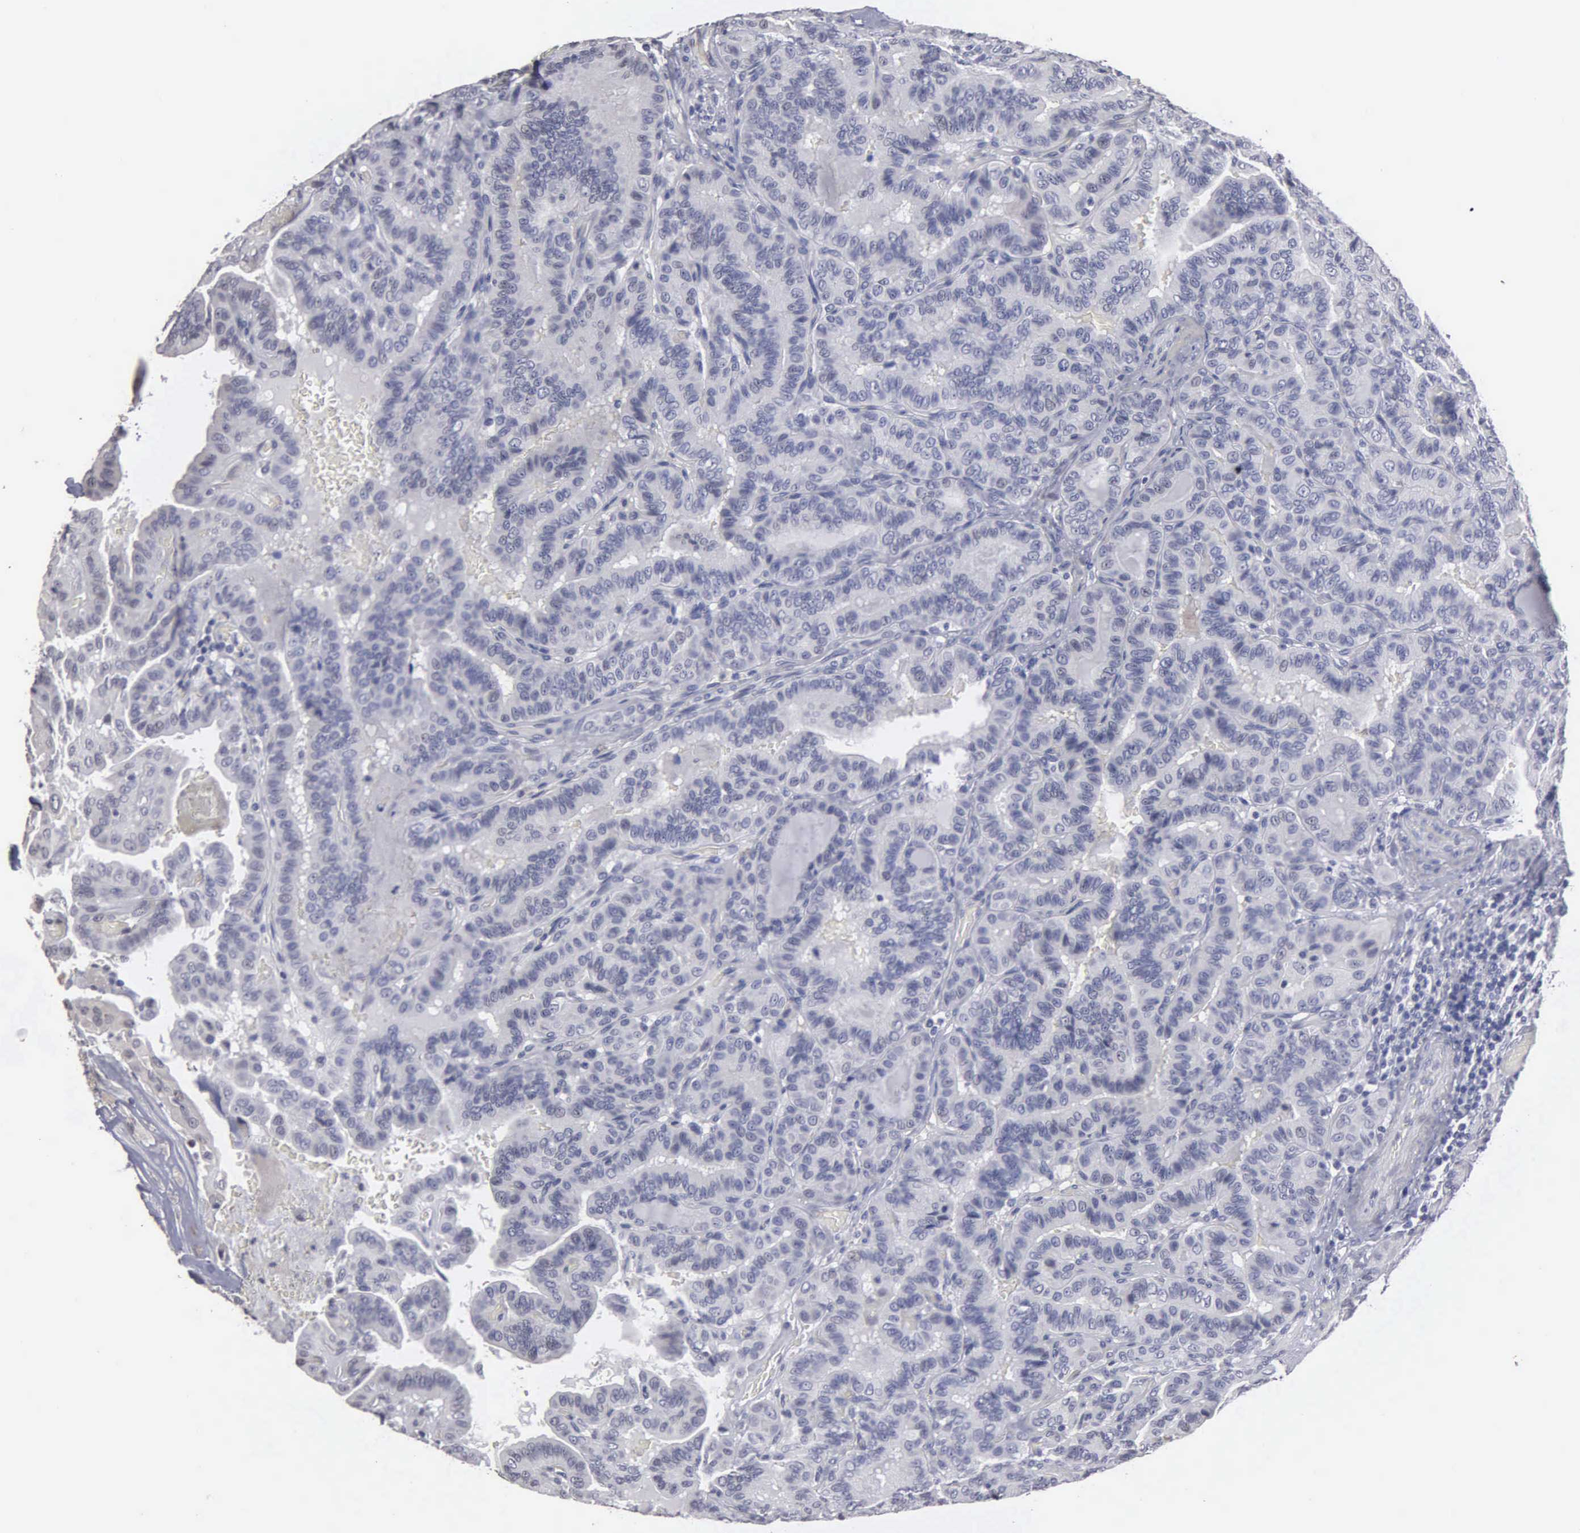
{"staining": {"intensity": "negative", "quantity": "none", "location": "none"}, "tissue": "thyroid cancer", "cell_type": "Tumor cells", "image_type": "cancer", "snomed": [{"axis": "morphology", "description": "Papillary adenocarcinoma, NOS"}, {"axis": "topography", "description": "Thyroid gland"}], "caption": "Human thyroid cancer (papillary adenocarcinoma) stained for a protein using immunohistochemistry shows no staining in tumor cells.", "gene": "UPB1", "patient": {"sex": "male", "age": 87}}